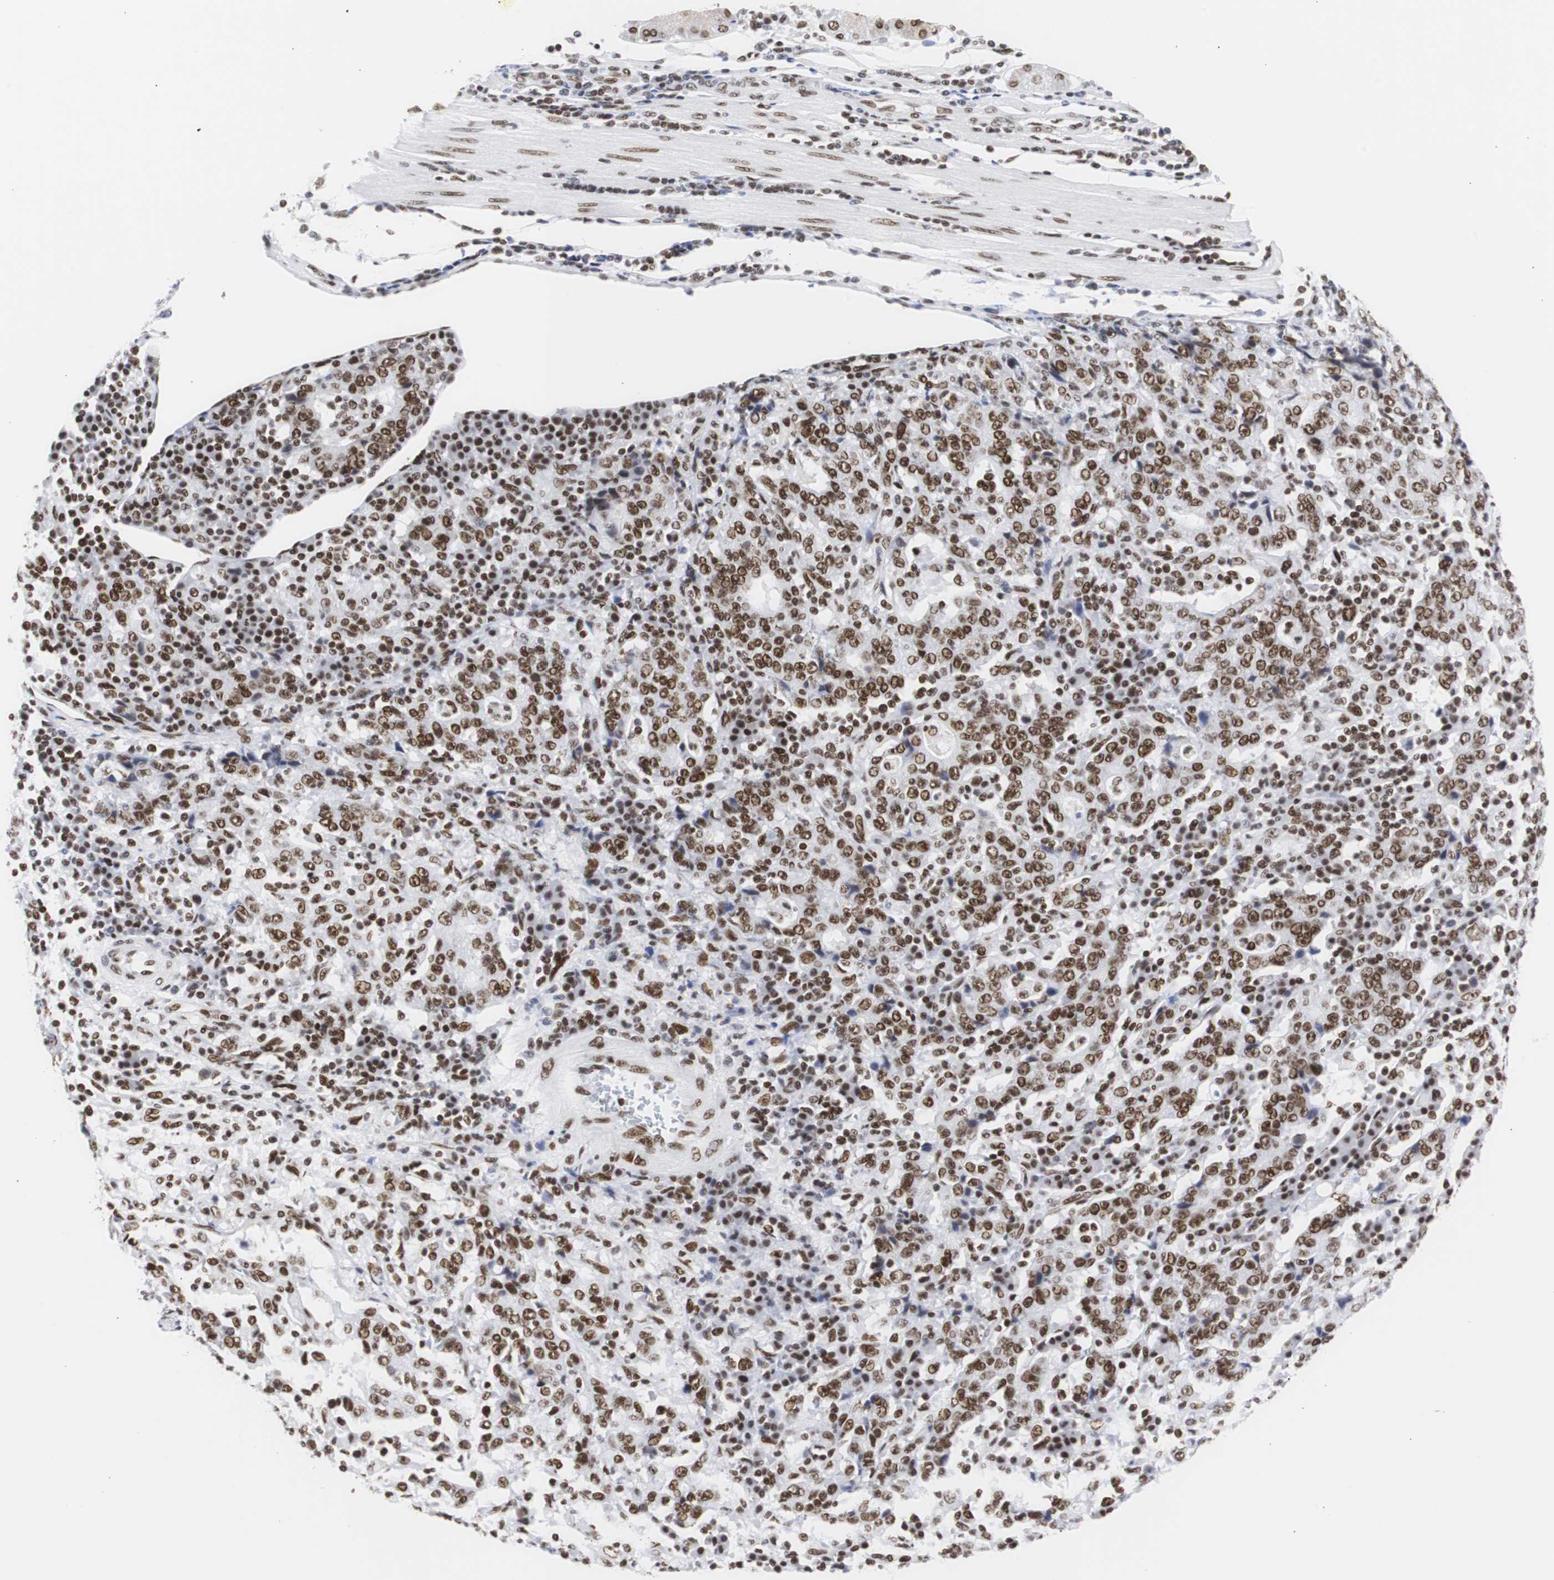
{"staining": {"intensity": "strong", "quantity": ">75%", "location": "nuclear"}, "tissue": "stomach cancer", "cell_type": "Tumor cells", "image_type": "cancer", "snomed": [{"axis": "morphology", "description": "Normal tissue, NOS"}, {"axis": "morphology", "description": "Adenocarcinoma, NOS"}, {"axis": "topography", "description": "Stomach, upper"}, {"axis": "topography", "description": "Stomach"}], "caption": "This image exhibits adenocarcinoma (stomach) stained with immunohistochemistry to label a protein in brown. The nuclear of tumor cells show strong positivity for the protein. Nuclei are counter-stained blue.", "gene": "HNRNPH2", "patient": {"sex": "male", "age": 59}}